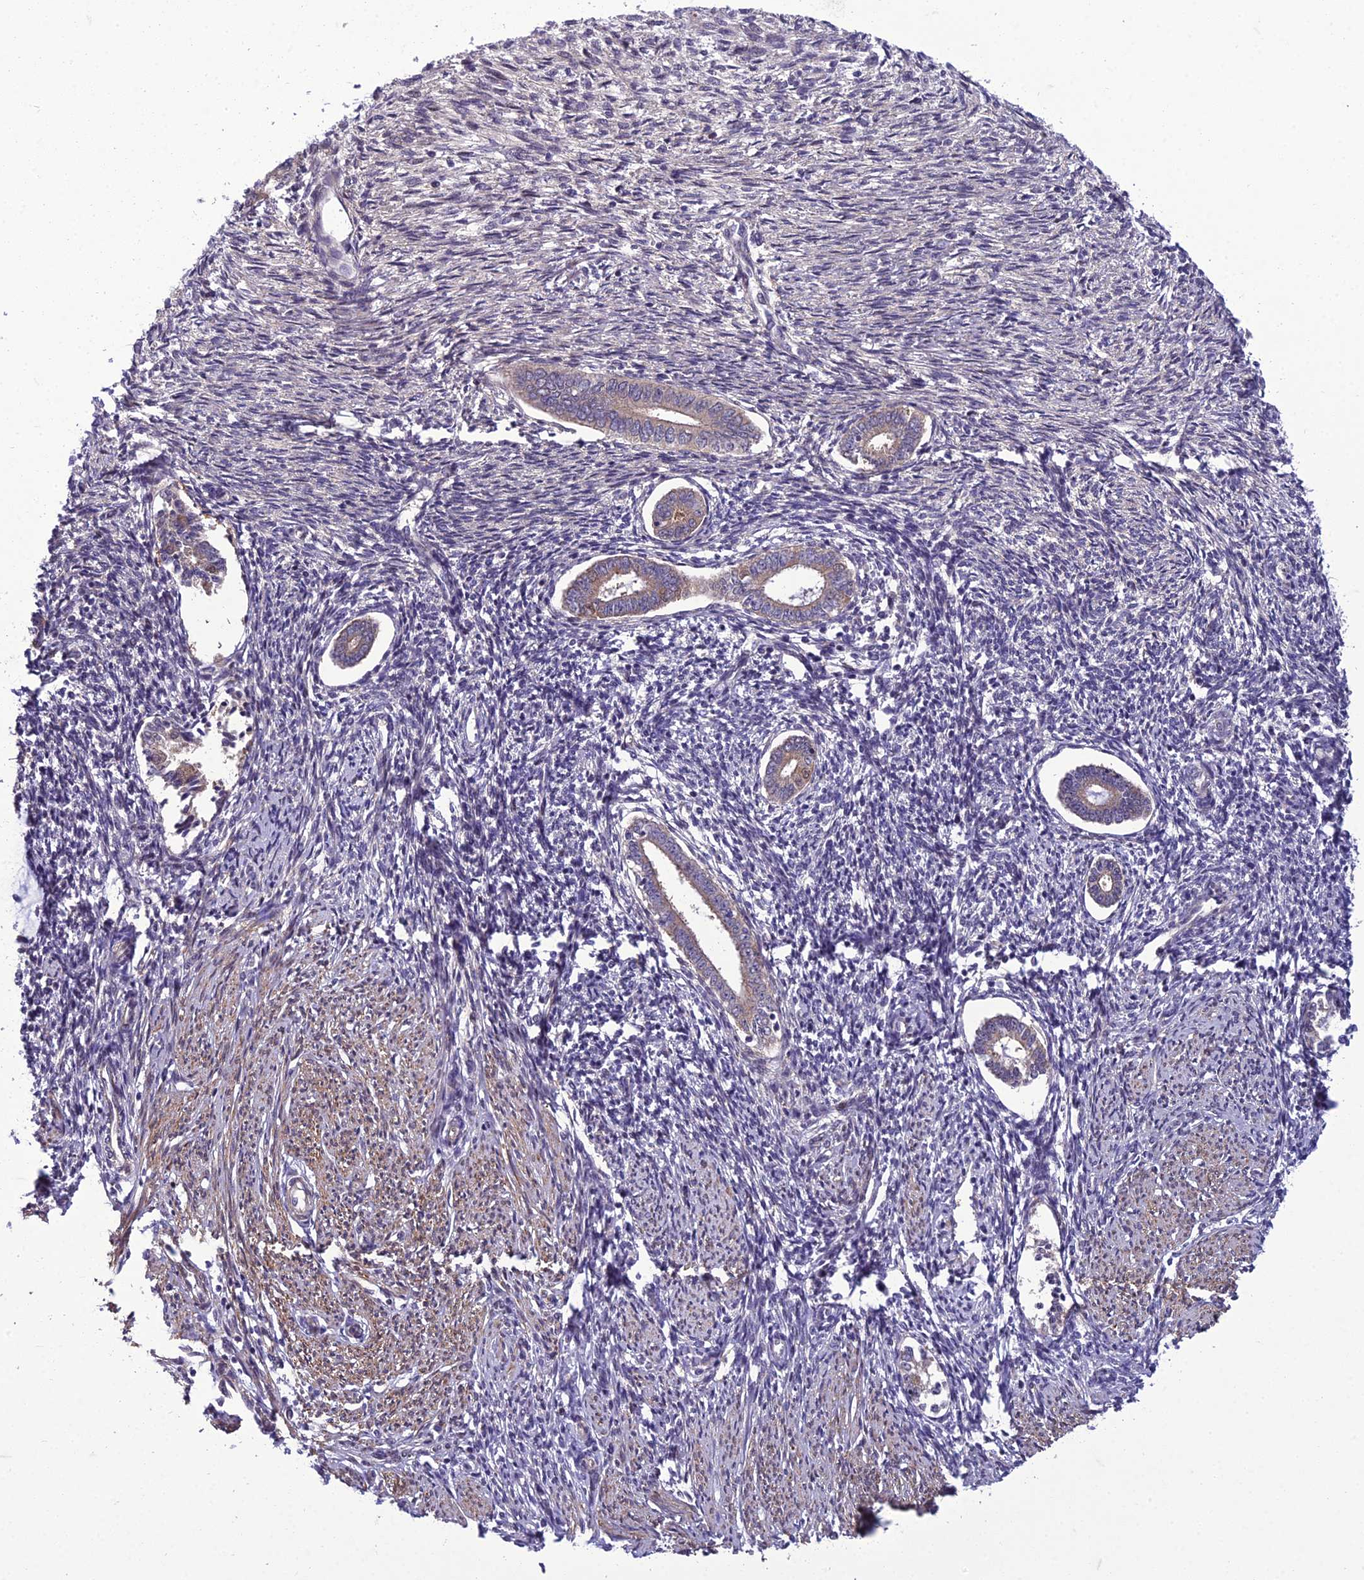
{"staining": {"intensity": "negative", "quantity": "none", "location": "none"}, "tissue": "endometrium", "cell_type": "Cells in endometrial stroma", "image_type": "normal", "snomed": [{"axis": "morphology", "description": "Normal tissue, NOS"}, {"axis": "topography", "description": "Endometrium"}], "caption": "IHC of unremarkable human endometrium reveals no expression in cells in endometrial stroma.", "gene": "GAB4", "patient": {"sex": "female", "age": 56}}